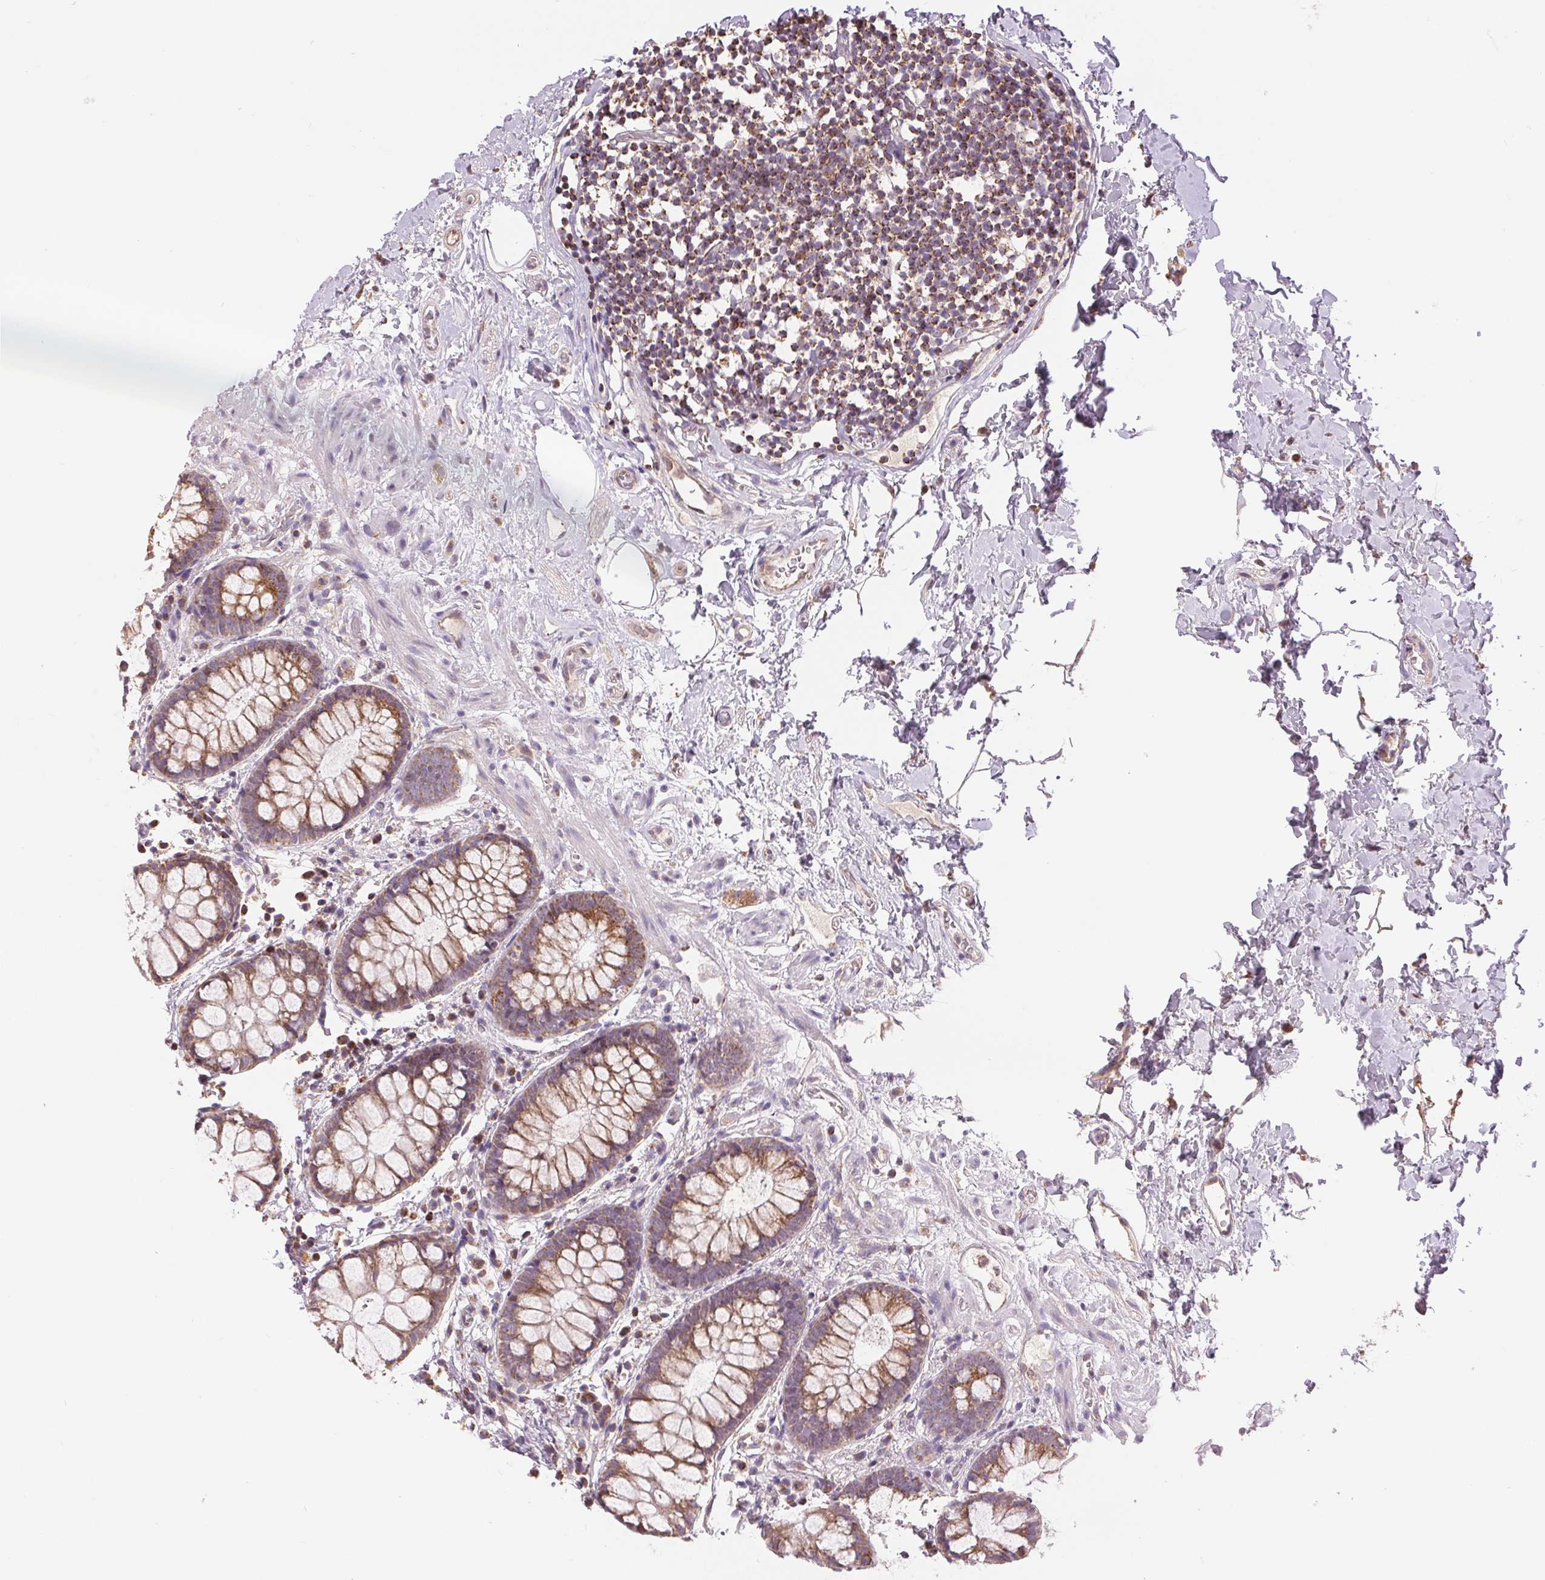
{"staining": {"intensity": "moderate", "quantity": ">75%", "location": "cytoplasmic/membranous"}, "tissue": "rectum", "cell_type": "Glandular cells", "image_type": "normal", "snomed": [{"axis": "morphology", "description": "Normal tissue, NOS"}, {"axis": "topography", "description": "Rectum"}], "caption": "Immunohistochemistry of benign human rectum displays medium levels of moderate cytoplasmic/membranous expression in about >75% of glandular cells.", "gene": "DGUOK", "patient": {"sex": "female", "age": 62}}